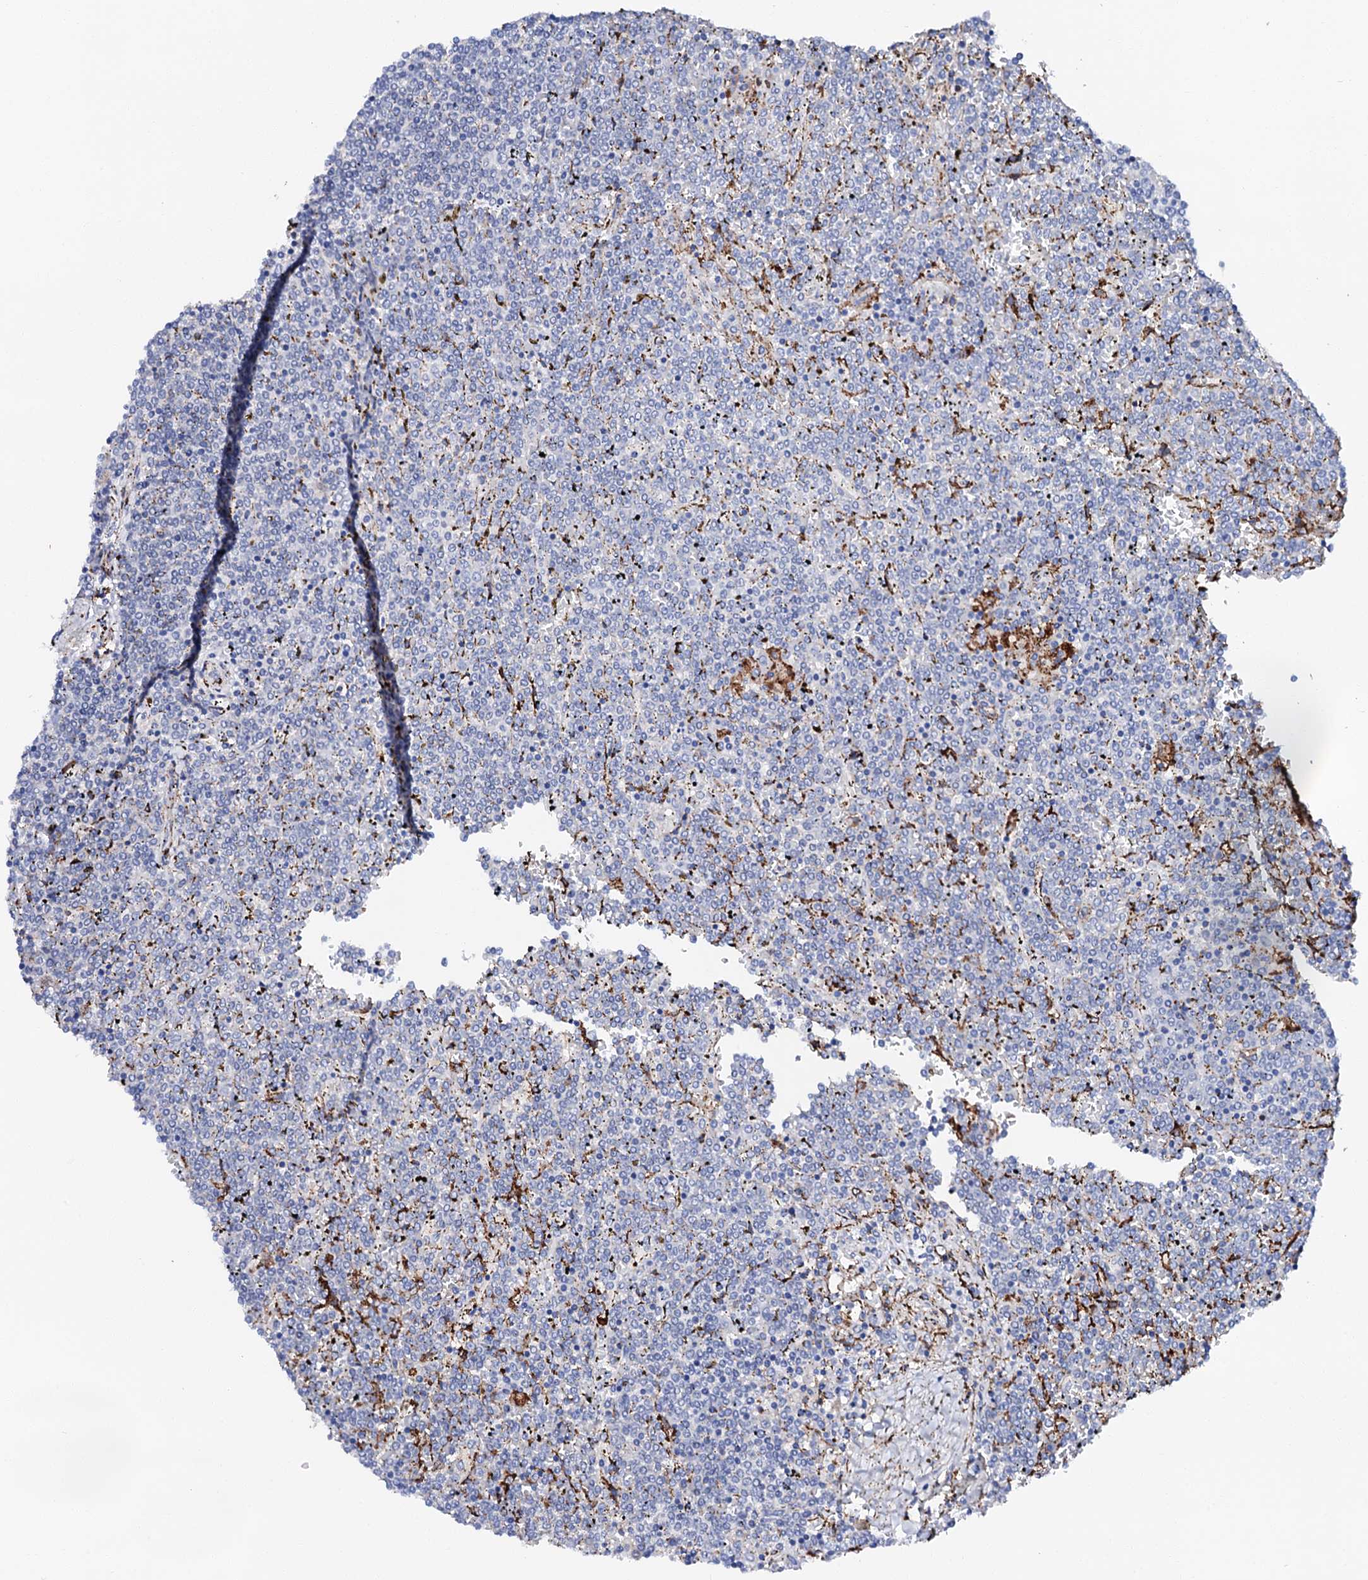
{"staining": {"intensity": "negative", "quantity": "none", "location": "none"}, "tissue": "lymphoma", "cell_type": "Tumor cells", "image_type": "cancer", "snomed": [{"axis": "morphology", "description": "Malignant lymphoma, non-Hodgkin's type, Low grade"}, {"axis": "topography", "description": "Spleen"}], "caption": "This is an immunohistochemistry (IHC) micrograph of low-grade malignant lymphoma, non-Hodgkin's type. There is no expression in tumor cells.", "gene": "MED13L", "patient": {"sex": "female", "age": 19}}